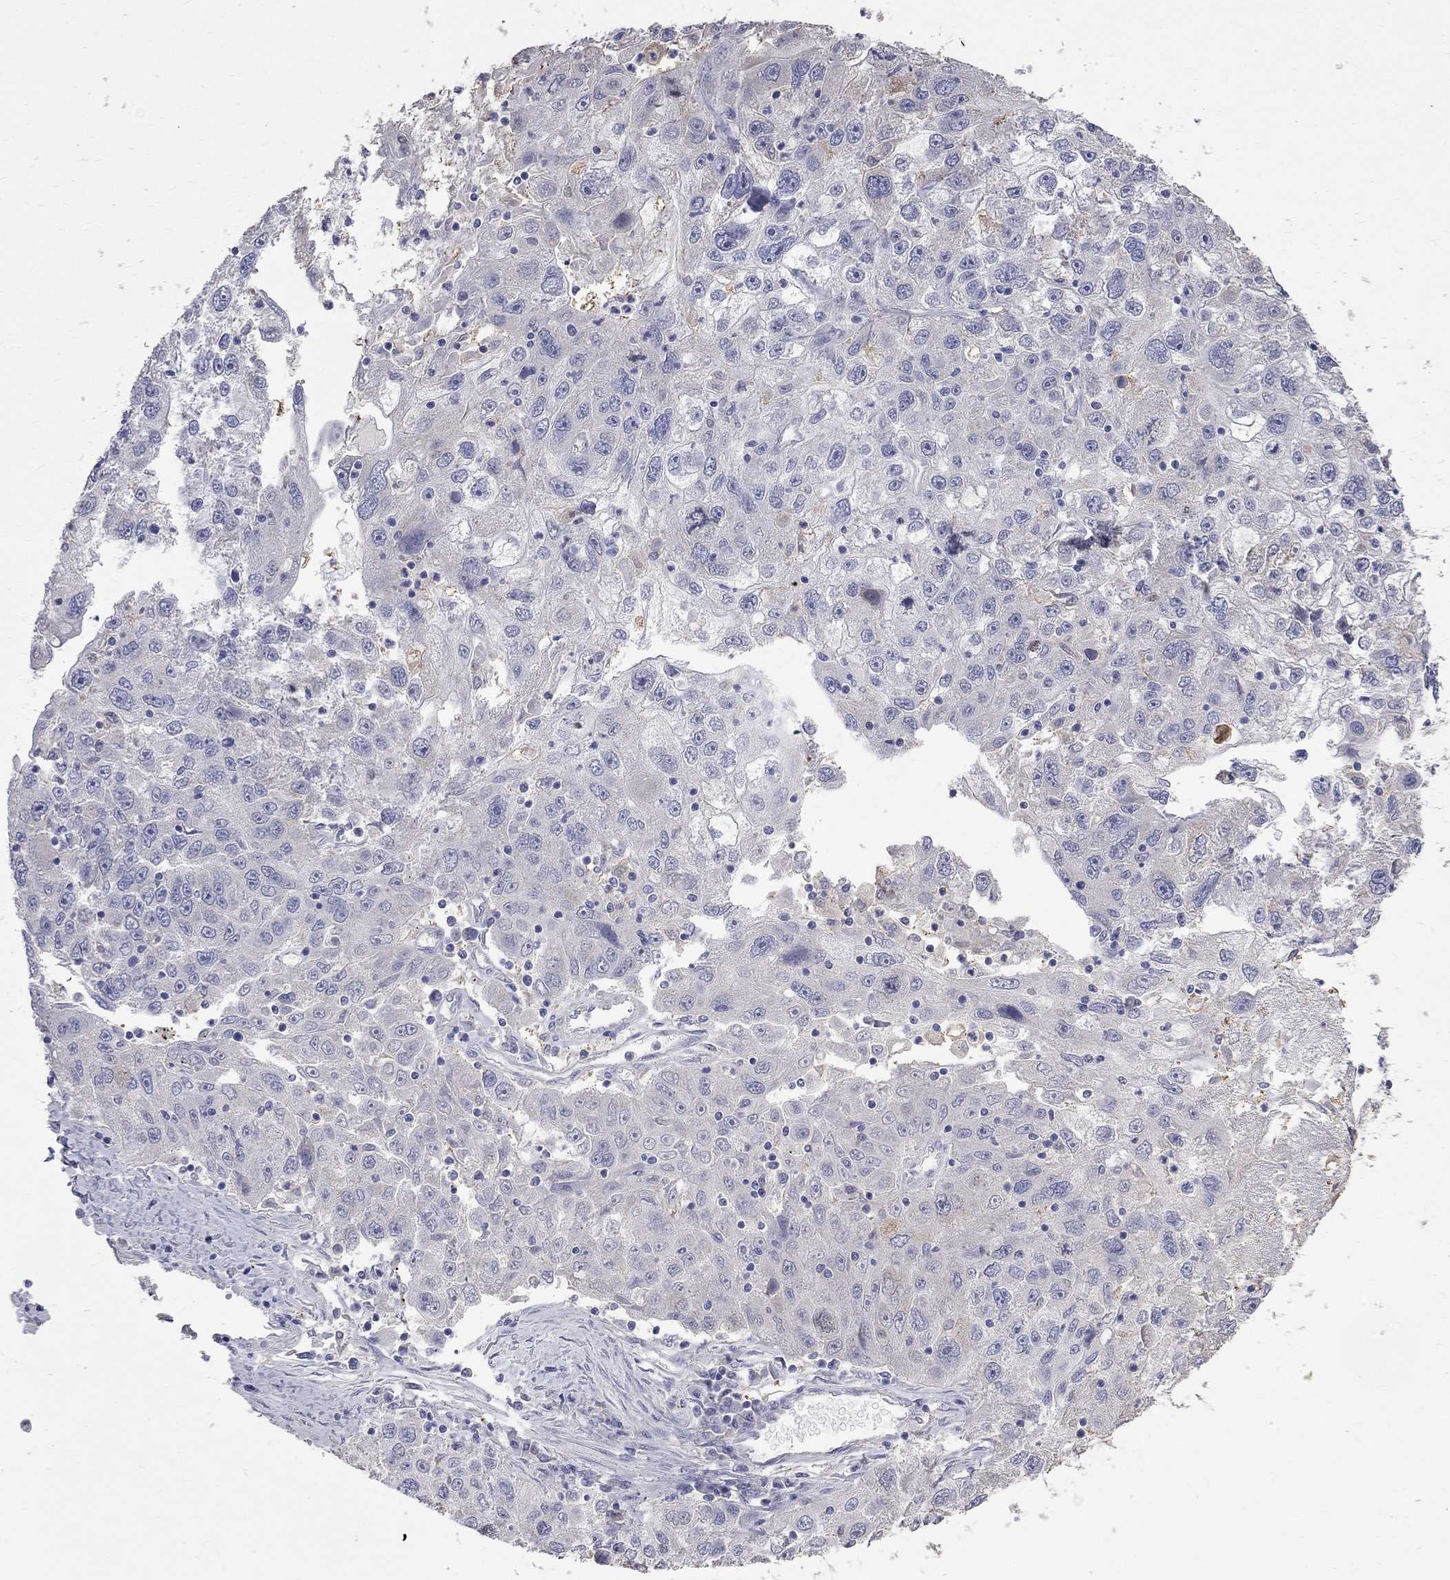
{"staining": {"intensity": "negative", "quantity": "none", "location": "none"}, "tissue": "stomach cancer", "cell_type": "Tumor cells", "image_type": "cancer", "snomed": [{"axis": "morphology", "description": "Adenocarcinoma, NOS"}, {"axis": "topography", "description": "Stomach"}], "caption": "Immunohistochemical staining of human stomach adenocarcinoma displays no significant positivity in tumor cells.", "gene": "CKAP2", "patient": {"sex": "male", "age": 56}}